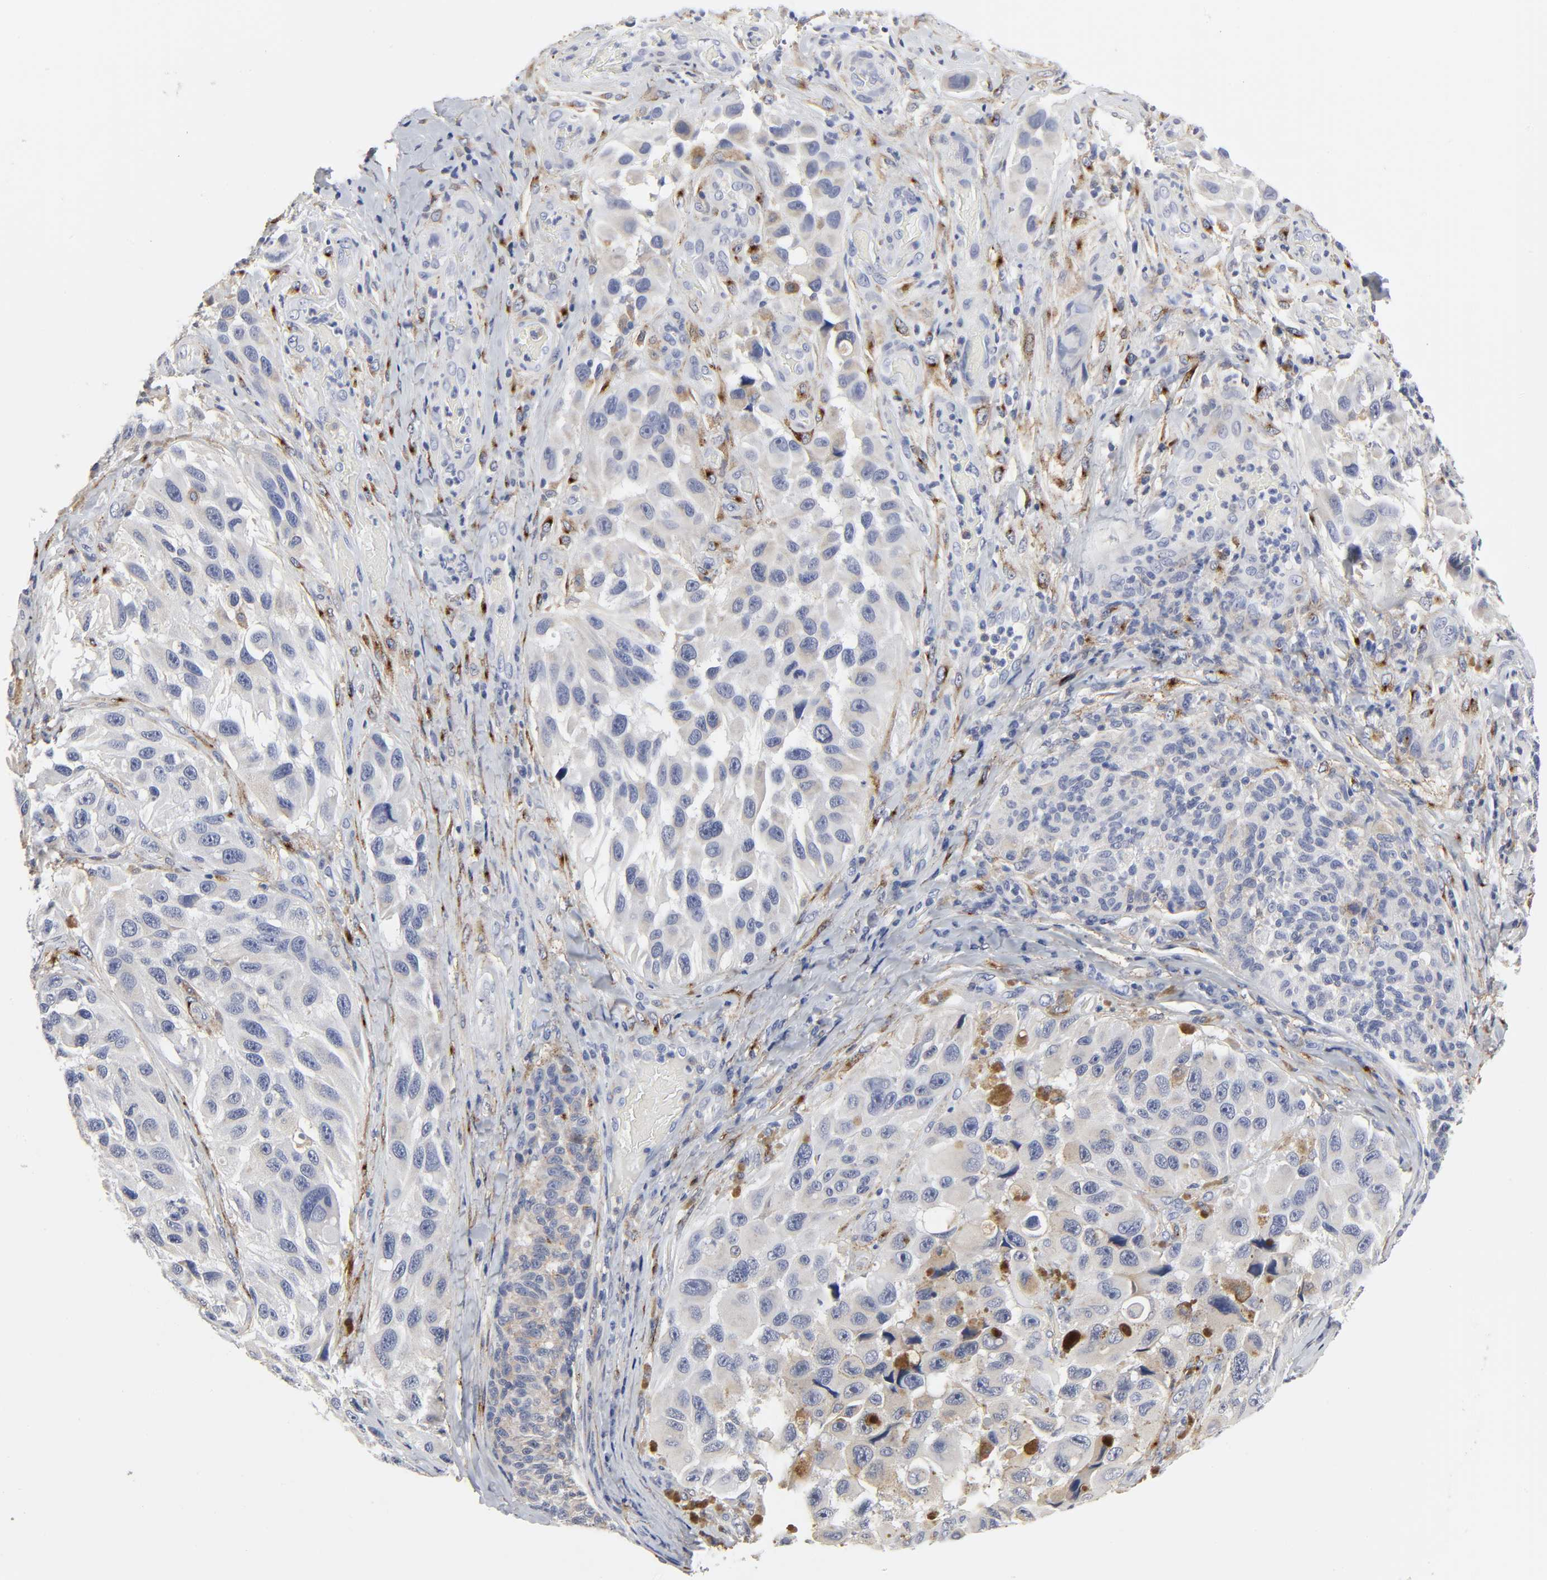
{"staining": {"intensity": "moderate", "quantity": "<25%", "location": "cytoplasmic/membranous"}, "tissue": "melanoma", "cell_type": "Tumor cells", "image_type": "cancer", "snomed": [{"axis": "morphology", "description": "Malignant melanoma, NOS"}, {"axis": "topography", "description": "Skin"}], "caption": "DAB immunohistochemical staining of malignant melanoma demonstrates moderate cytoplasmic/membranous protein staining in approximately <25% of tumor cells. The staining is performed using DAB (3,3'-diaminobenzidine) brown chromogen to label protein expression. The nuclei are counter-stained blue using hematoxylin.", "gene": "LRP1", "patient": {"sex": "female", "age": 73}}